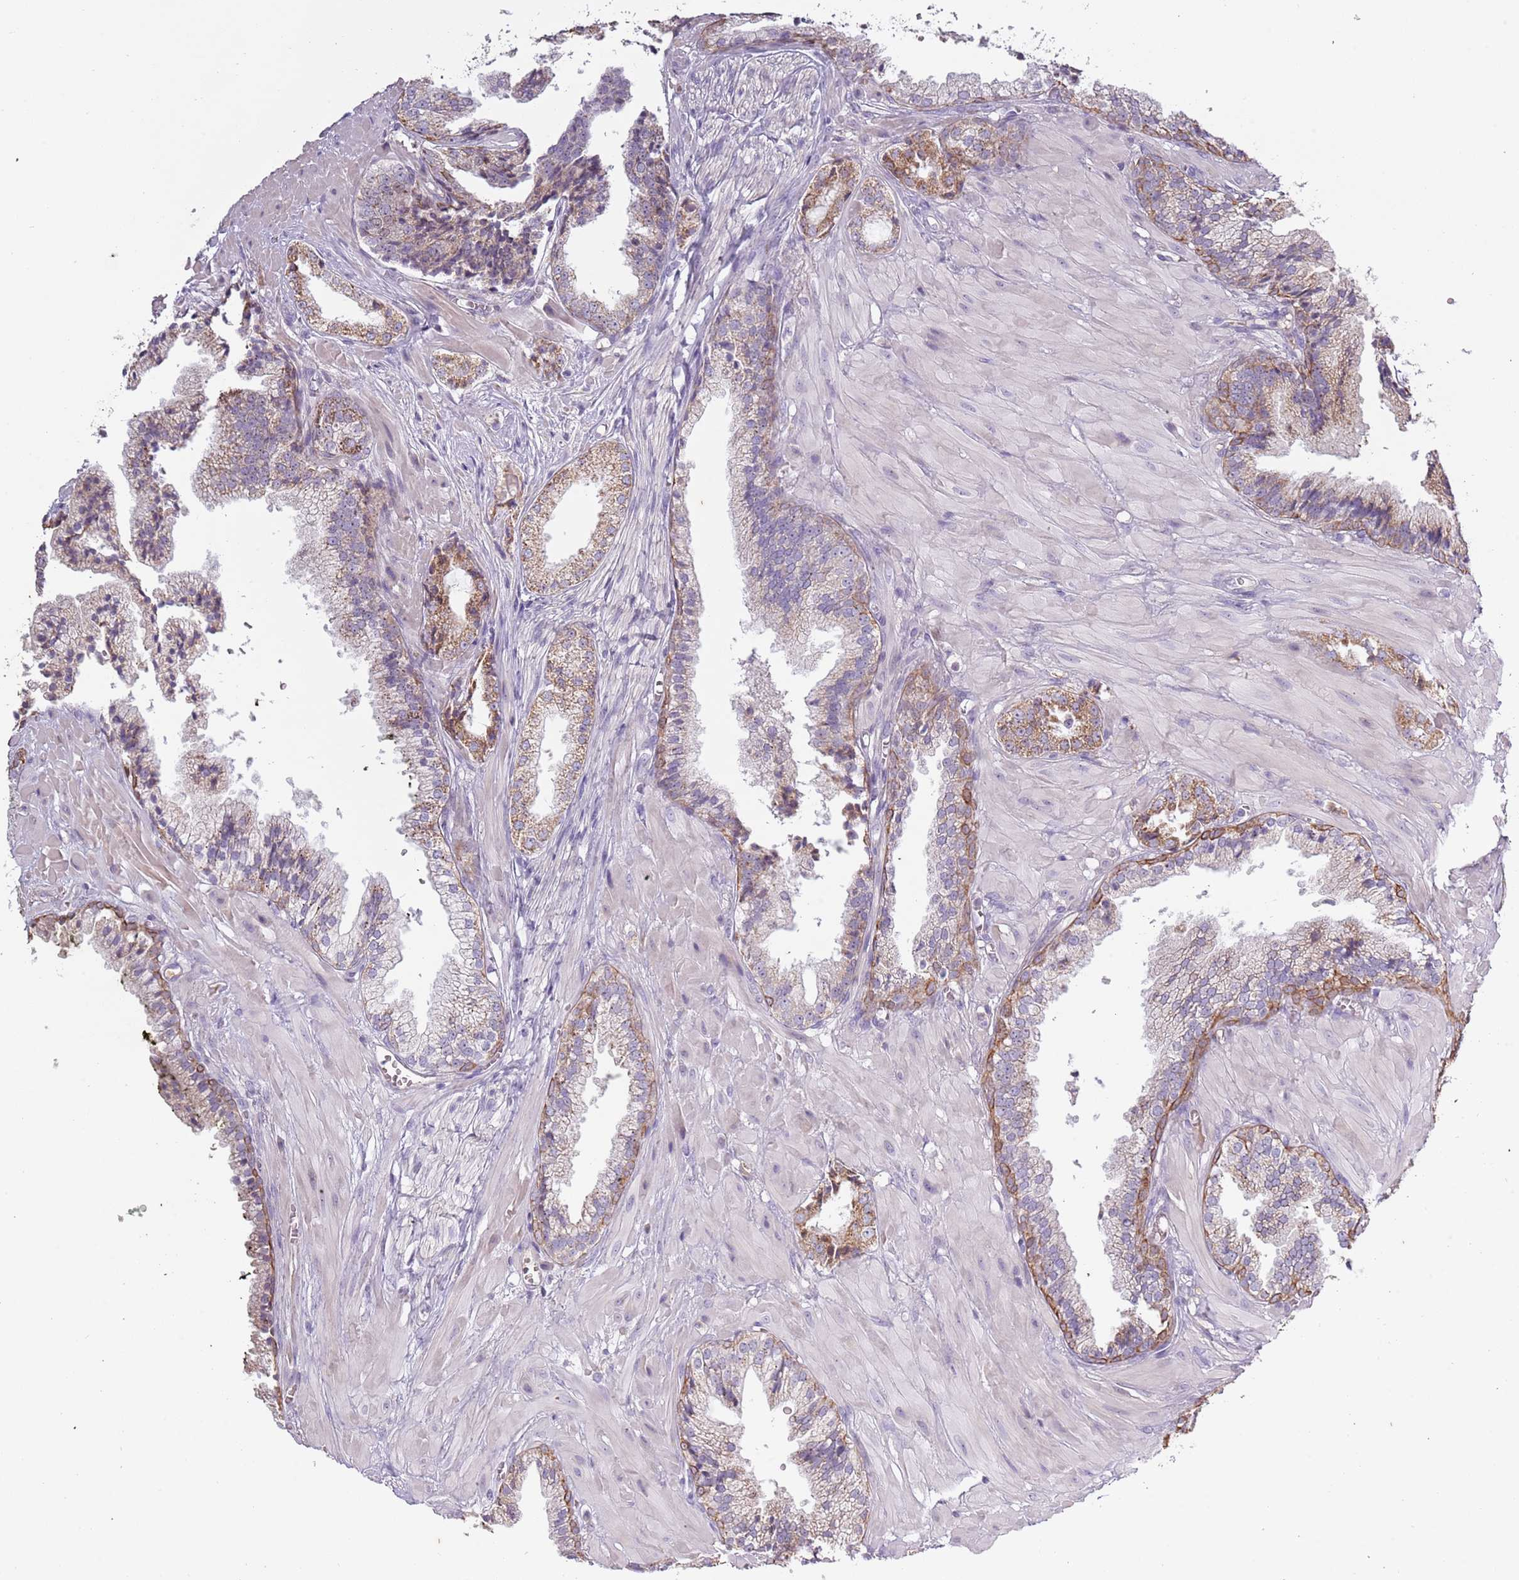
{"staining": {"intensity": "moderate", "quantity": ">75%", "location": "cytoplasmic/membranous"}, "tissue": "prostate cancer", "cell_type": "Tumor cells", "image_type": "cancer", "snomed": [{"axis": "morphology", "description": "Adenocarcinoma, High grade"}, {"axis": "topography", "description": "Prostate"}], "caption": "Immunohistochemical staining of high-grade adenocarcinoma (prostate) exhibits medium levels of moderate cytoplasmic/membranous staining in about >75% of tumor cells.", "gene": "SYS1", "patient": {"sex": "male", "age": 71}}